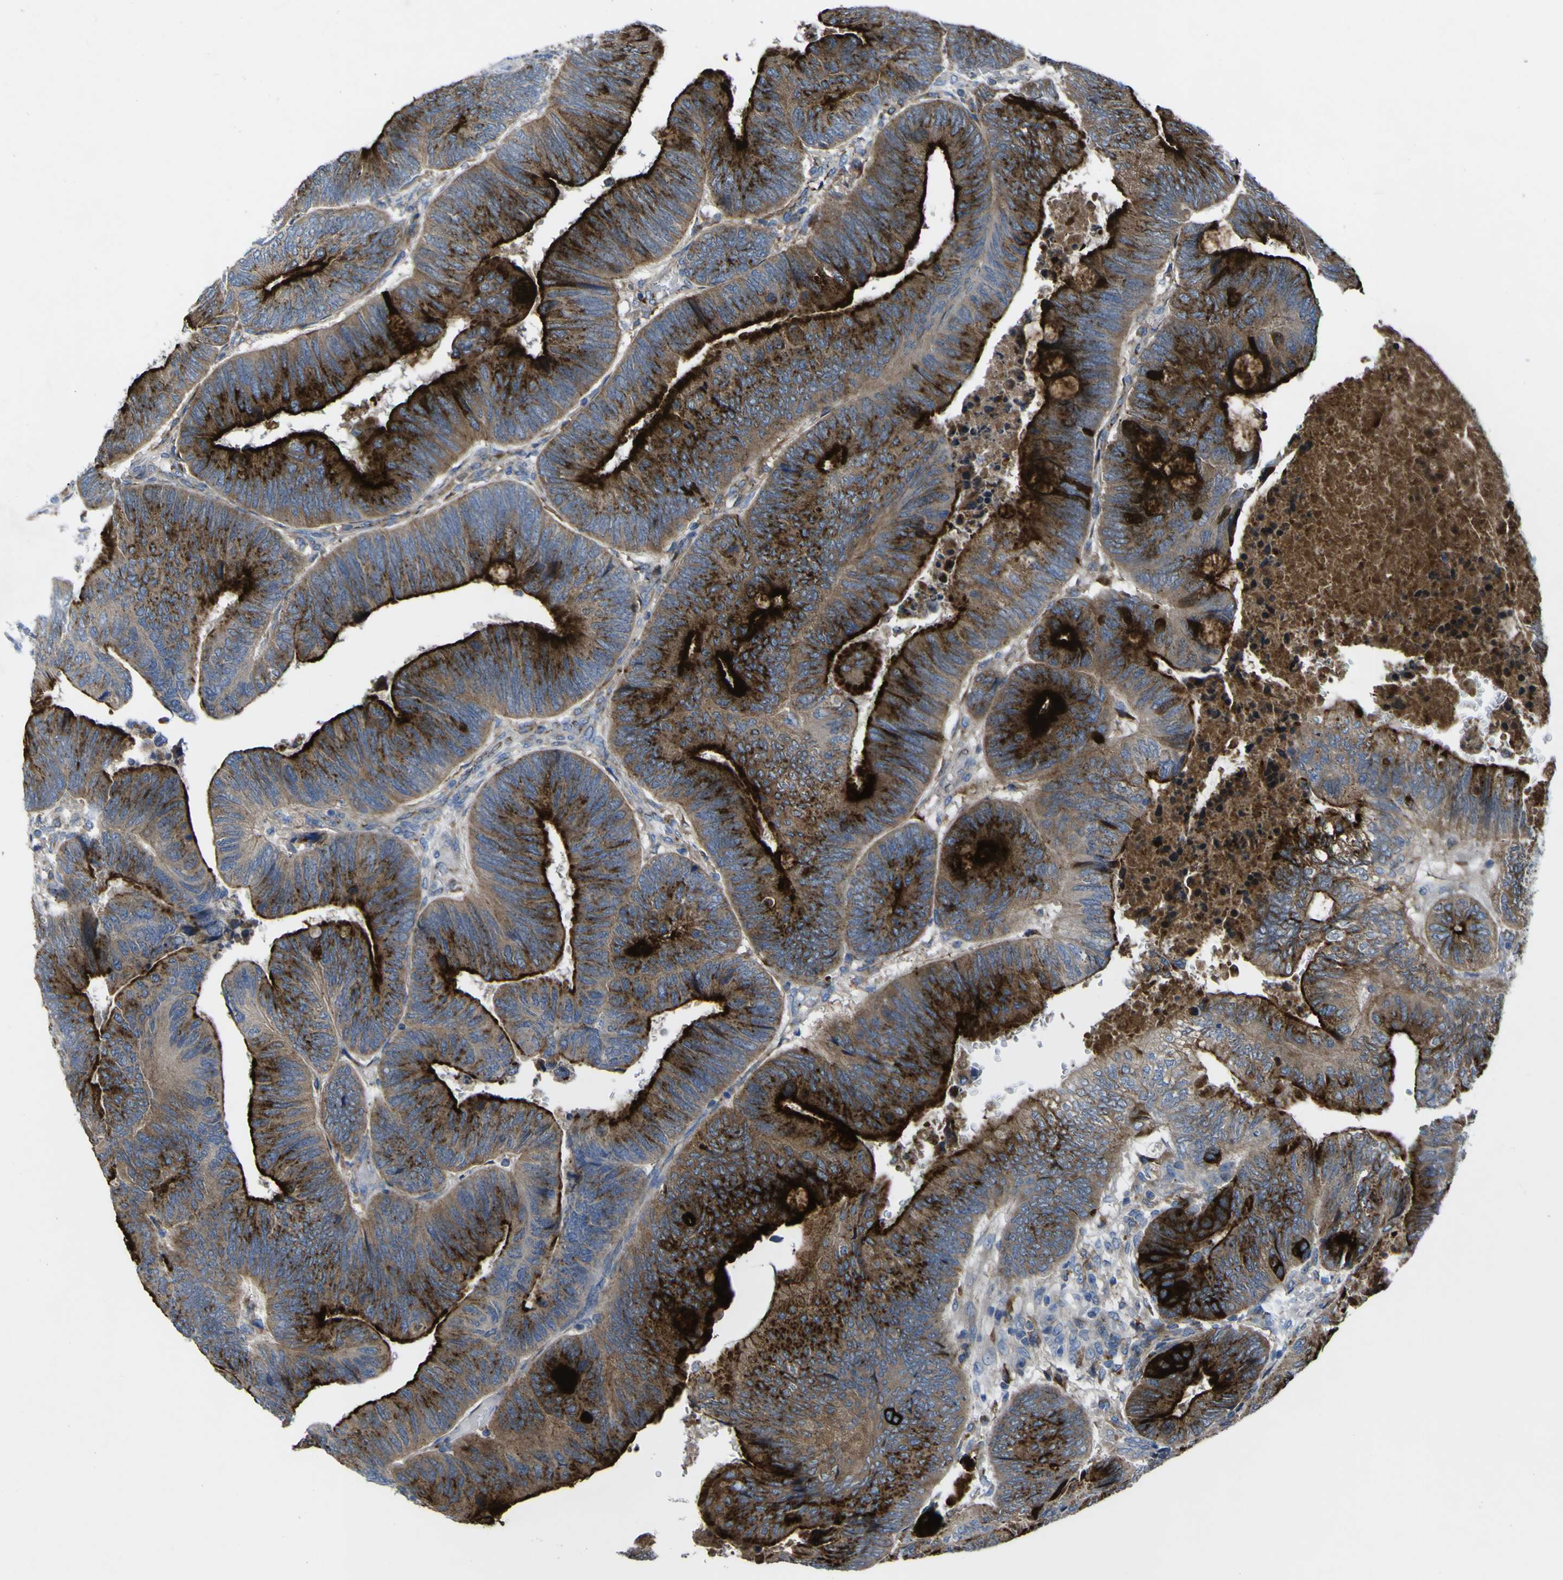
{"staining": {"intensity": "strong", "quantity": ">75%", "location": "cytoplasmic/membranous"}, "tissue": "colorectal cancer", "cell_type": "Tumor cells", "image_type": "cancer", "snomed": [{"axis": "morphology", "description": "Normal tissue, NOS"}, {"axis": "morphology", "description": "Adenocarcinoma, NOS"}, {"axis": "topography", "description": "Rectum"}, {"axis": "topography", "description": "Peripheral nerve tissue"}], "caption": "Immunohistochemical staining of human colorectal cancer exhibits high levels of strong cytoplasmic/membranous protein staining in approximately >75% of tumor cells.", "gene": "CST3", "patient": {"sex": "male", "age": 92}}